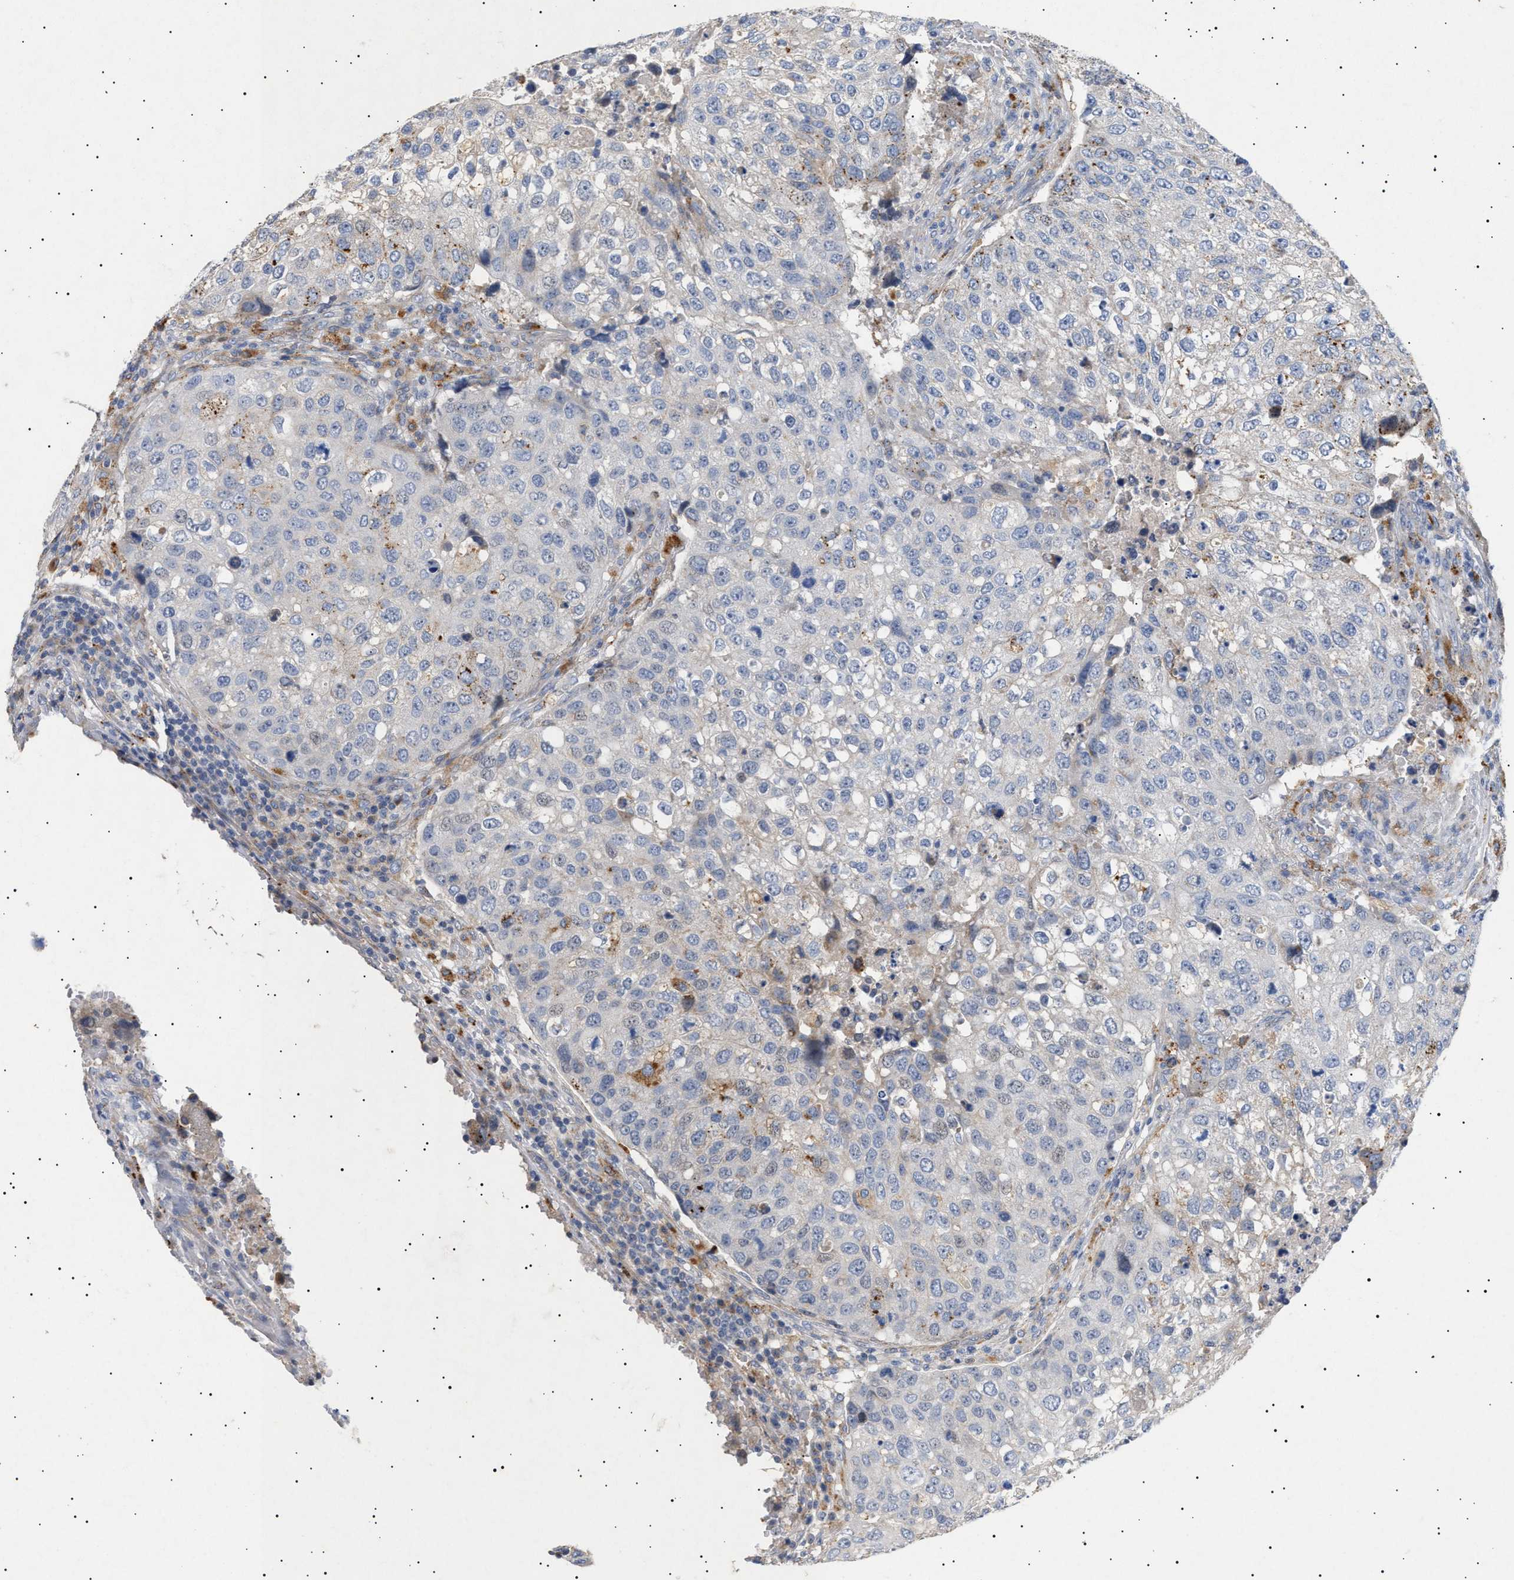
{"staining": {"intensity": "negative", "quantity": "none", "location": "none"}, "tissue": "urothelial cancer", "cell_type": "Tumor cells", "image_type": "cancer", "snomed": [{"axis": "morphology", "description": "Urothelial carcinoma, High grade"}, {"axis": "topography", "description": "Lymph node"}, {"axis": "topography", "description": "Urinary bladder"}], "caption": "Immunohistochemistry (IHC) micrograph of neoplastic tissue: human high-grade urothelial carcinoma stained with DAB shows no significant protein positivity in tumor cells. (DAB immunohistochemistry, high magnification).", "gene": "SIRT5", "patient": {"sex": "male", "age": 51}}